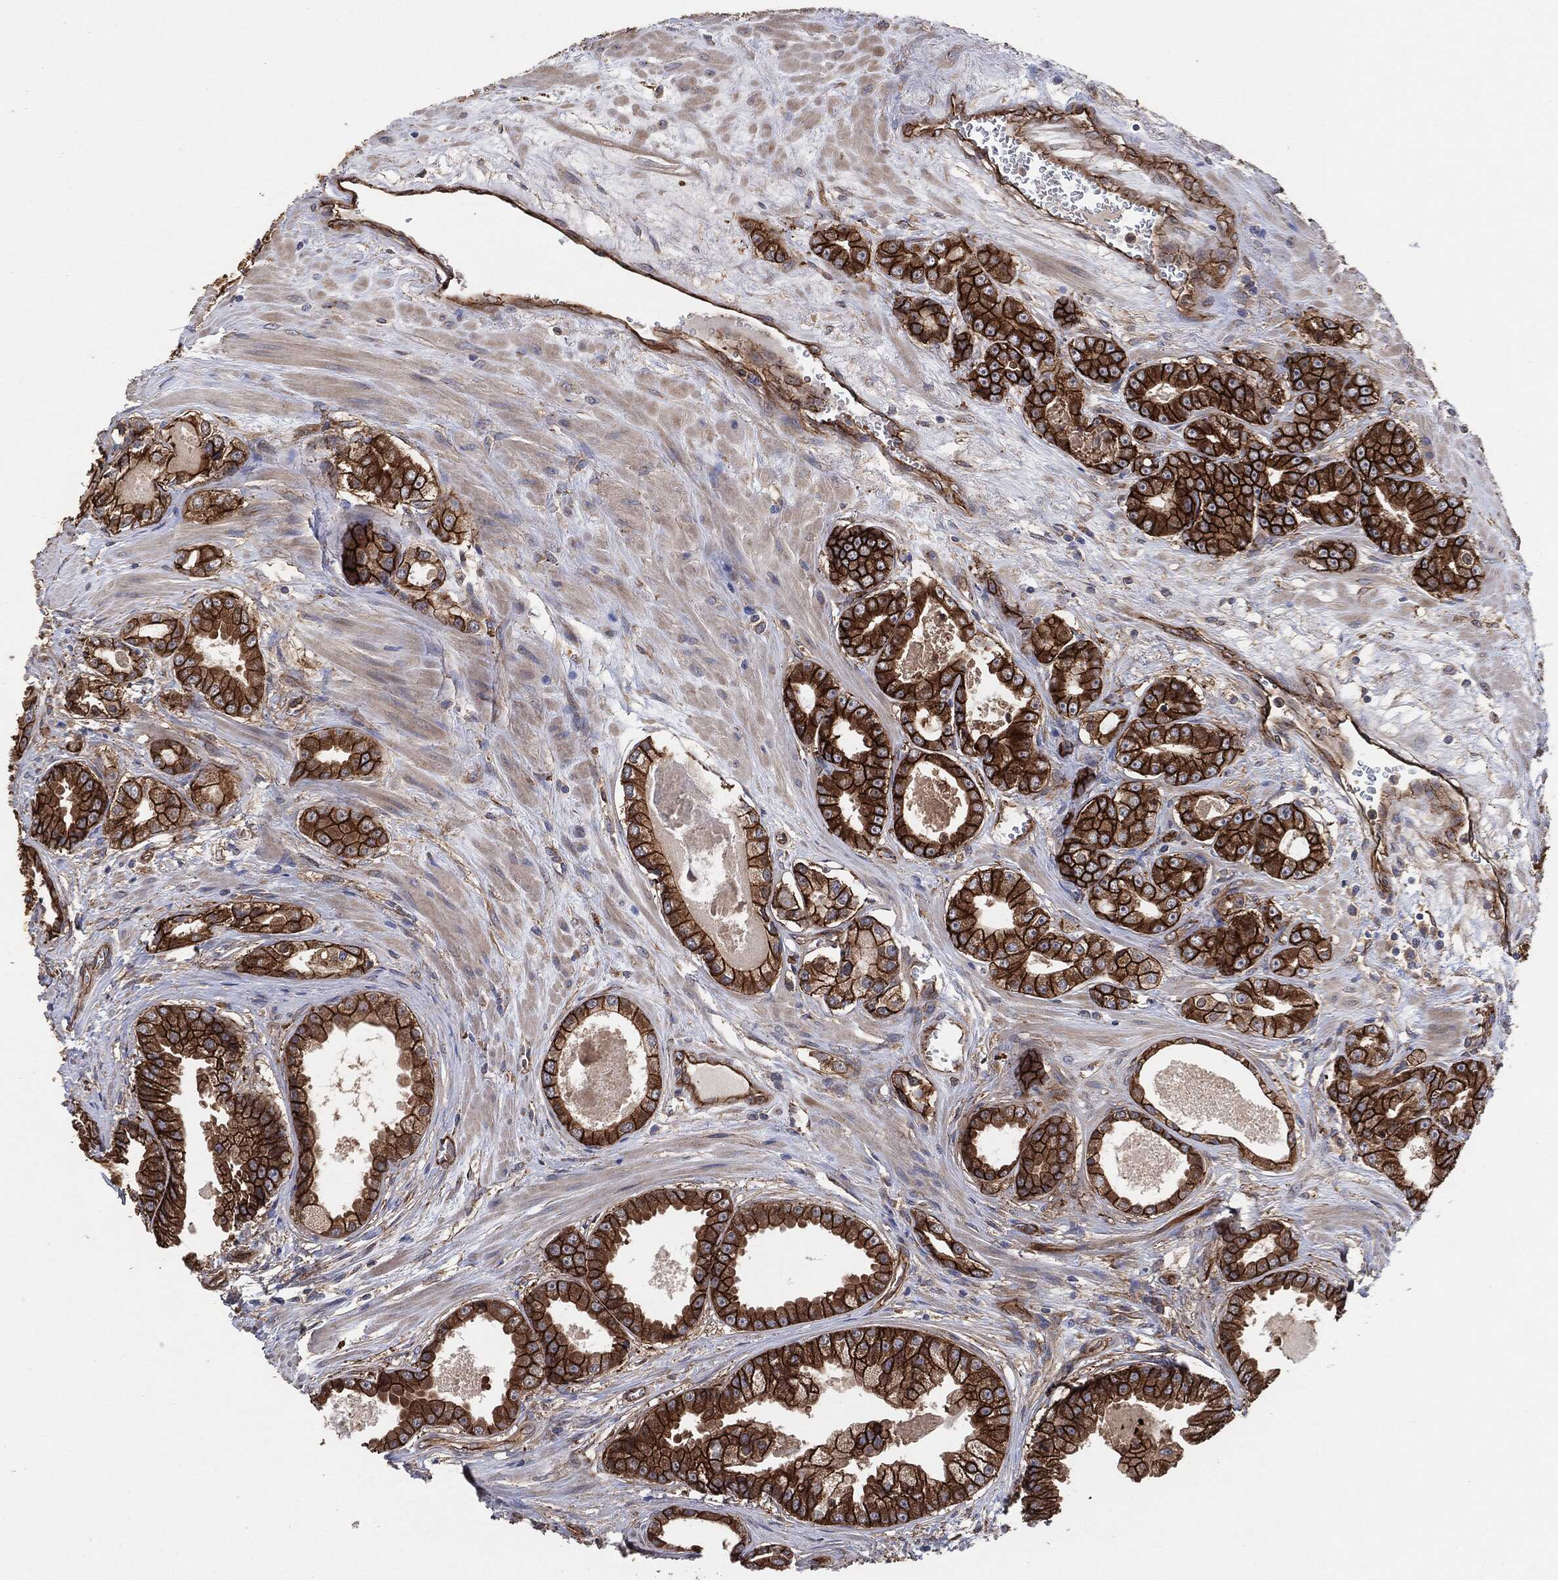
{"staining": {"intensity": "strong", "quantity": ">75%", "location": "cytoplasmic/membranous"}, "tissue": "prostate cancer", "cell_type": "Tumor cells", "image_type": "cancer", "snomed": [{"axis": "morphology", "description": "Adenocarcinoma, NOS"}, {"axis": "topography", "description": "Prostate"}], "caption": "A high-resolution histopathology image shows immunohistochemistry (IHC) staining of adenocarcinoma (prostate), which shows strong cytoplasmic/membranous positivity in about >75% of tumor cells. (DAB = brown stain, brightfield microscopy at high magnification).", "gene": "CTNNA1", "patient": {"sex": "male", "age": 61}}